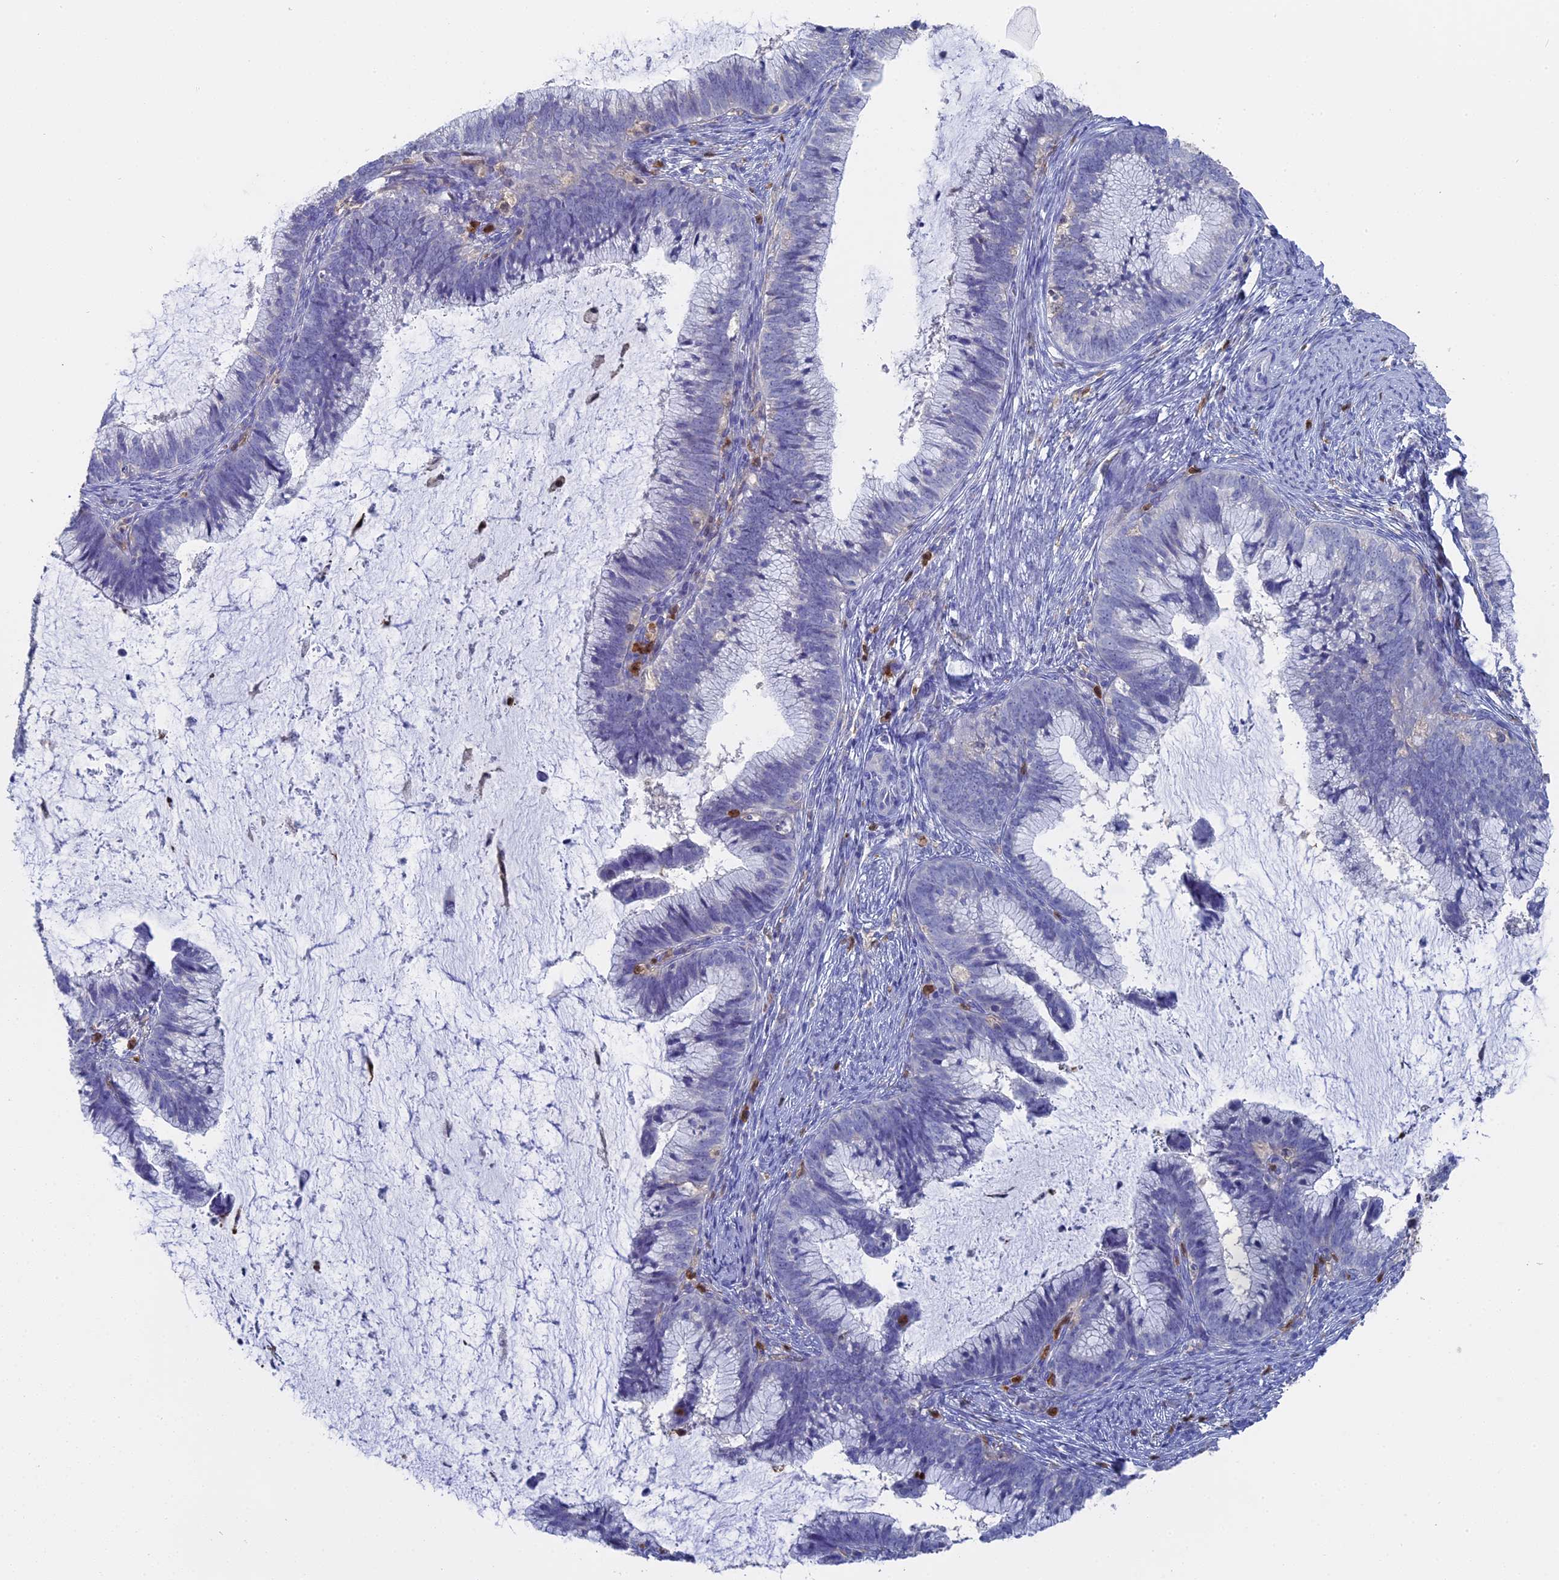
{"staining": {"intensity": "negative", "quantity": "none", "location": "none"}, "tissue": "cervical cancer", "cell_type": "Tumor cells", "image_type": "cancer", "snomed": [{"axis": "morphology", "description": "Adenocarcinoma, NOS"}, {"axis": "topography", "description": "Cervix"}], "caption": "Tumor cells are negative for brown protein staining in cervical cancer (adenocarcinoma).", "gene": "NCF4", "patient": {"sex": "female", "age": 36}}